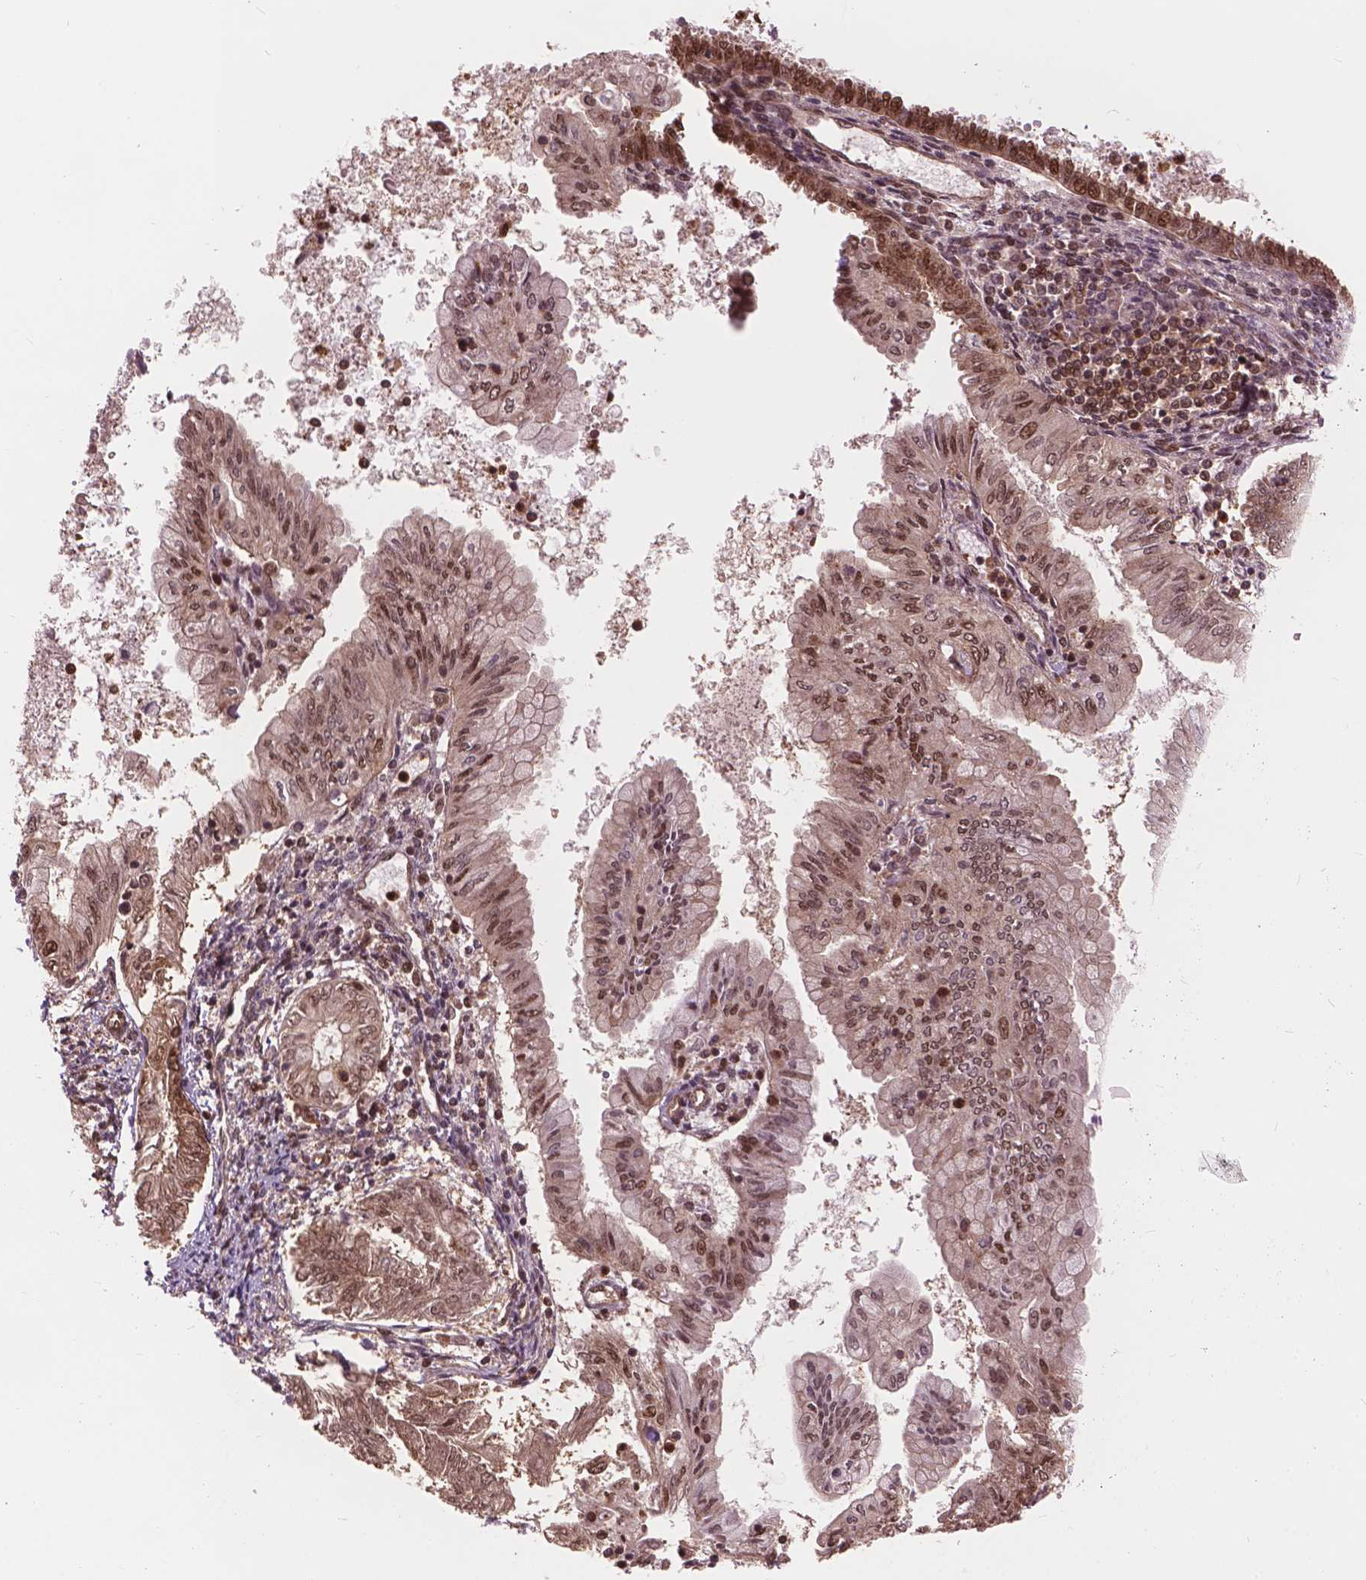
{"staining": {"intensity": "strong", "quantity": "25%-75%", "location": "nuclear"}, "tissue": "endometrial cancer", "cell_type": "Tumor cells", "image_type": "cancer", "snomed": [{"axis": "morphology", "description": "Adenocarcinoma, NOS"}, {"axis": "topography", "description": "Endometrium"}], "caption": "Protein staining shows strong nuclear expression in about 25%-75% of tumor cells in endometrial cancer.", "gene": "ANP32B", "patient": {"sex": "female", "age": 68}}